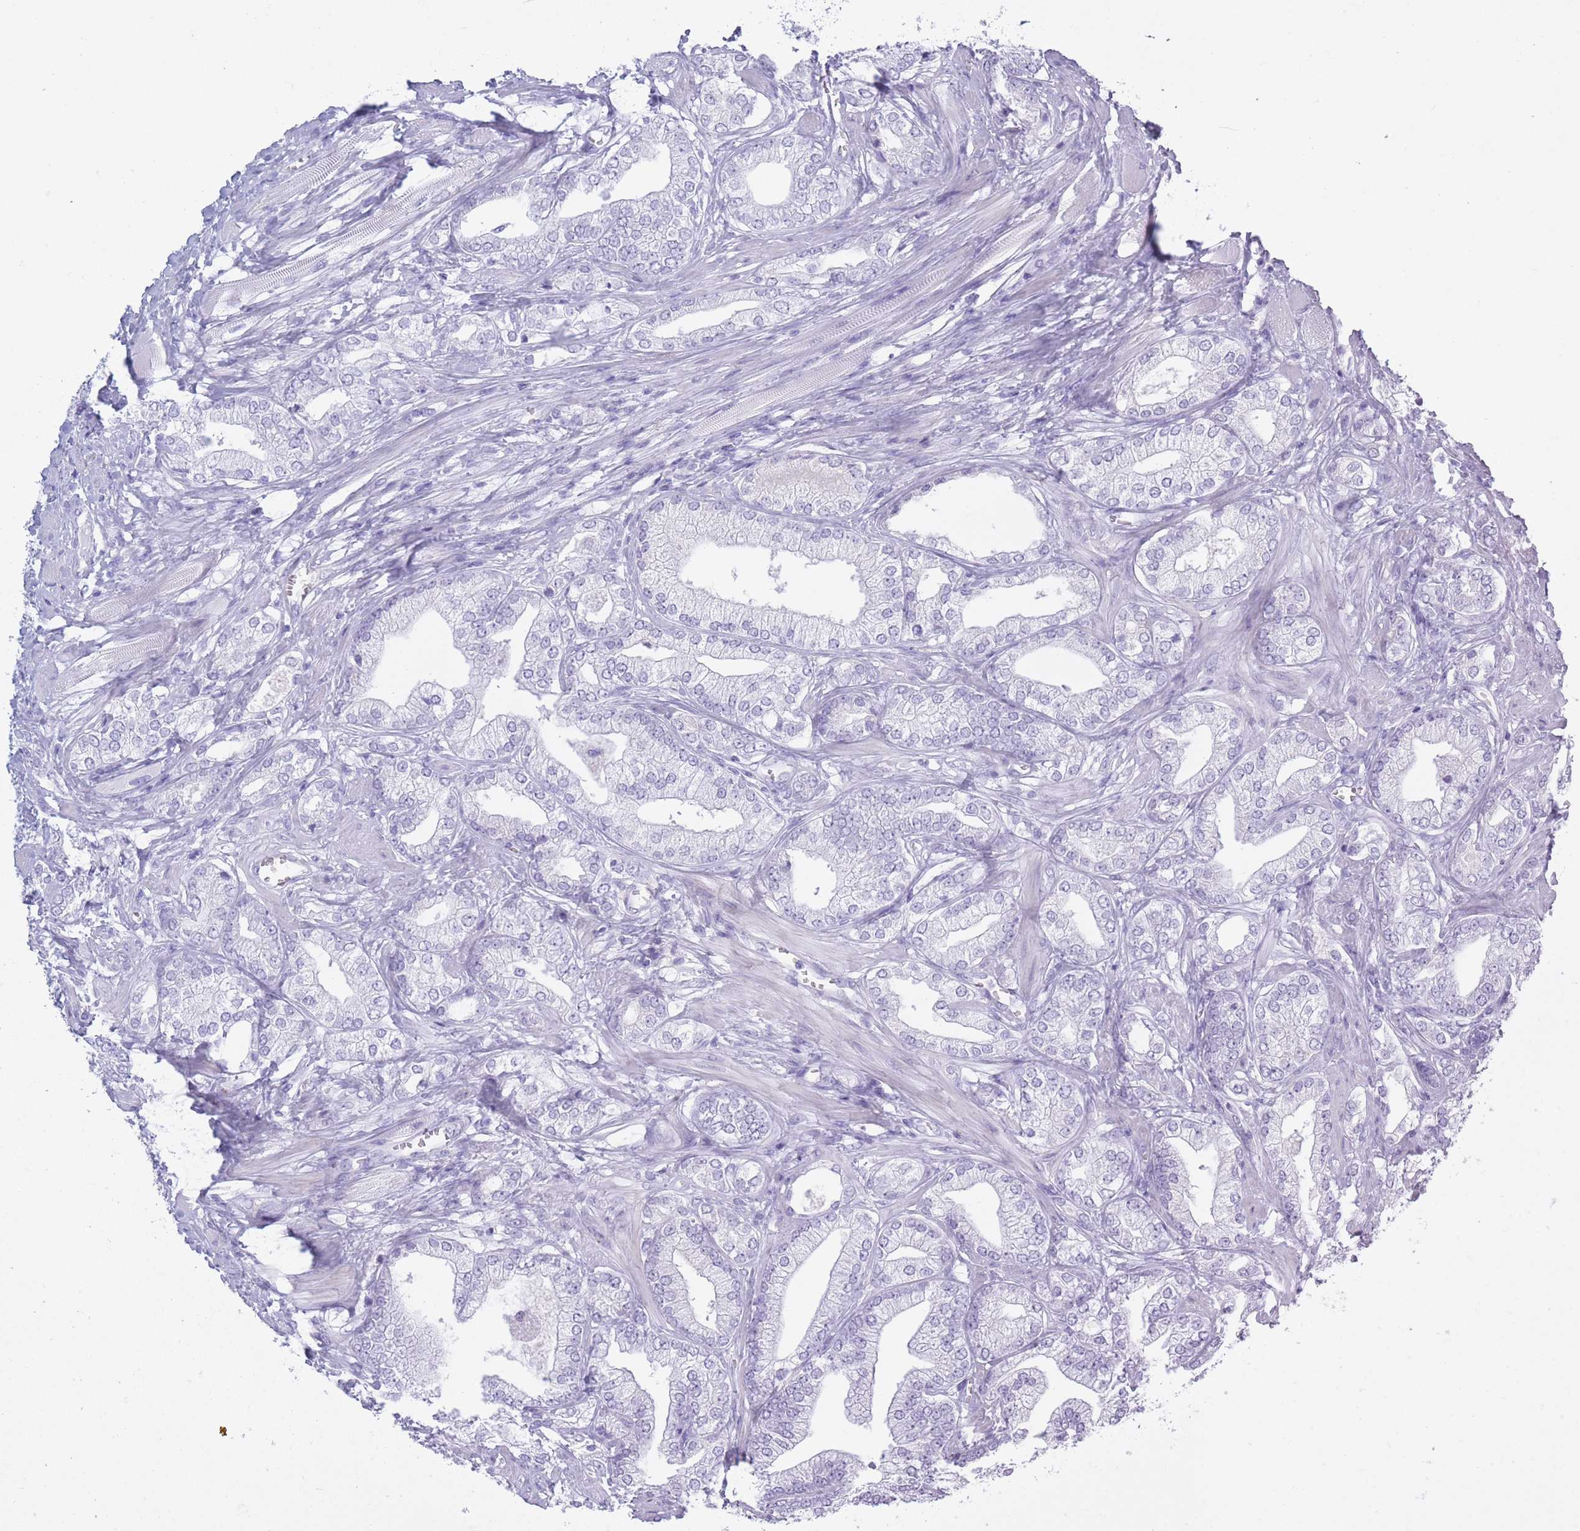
{"staining": {"intensity": "negative", "quantity": "none", "location": "none"}, "tissue": "prostate cancer", "cell_type": "Tumor cells", "image_type": "cancer", "snomed": [{"axis": "morphology", "description": "Adenocarcinoma, High grade"}, {"axis": "topography", "description": "Prostate"}], "caption": "A high-resolution micrograph shows immunohistochemistry staining of prostate cancer, which demonstrates no significant staining in tumor cells.", "gene": "OR7C1", "patient": {"sex": "male", "age": 50}}